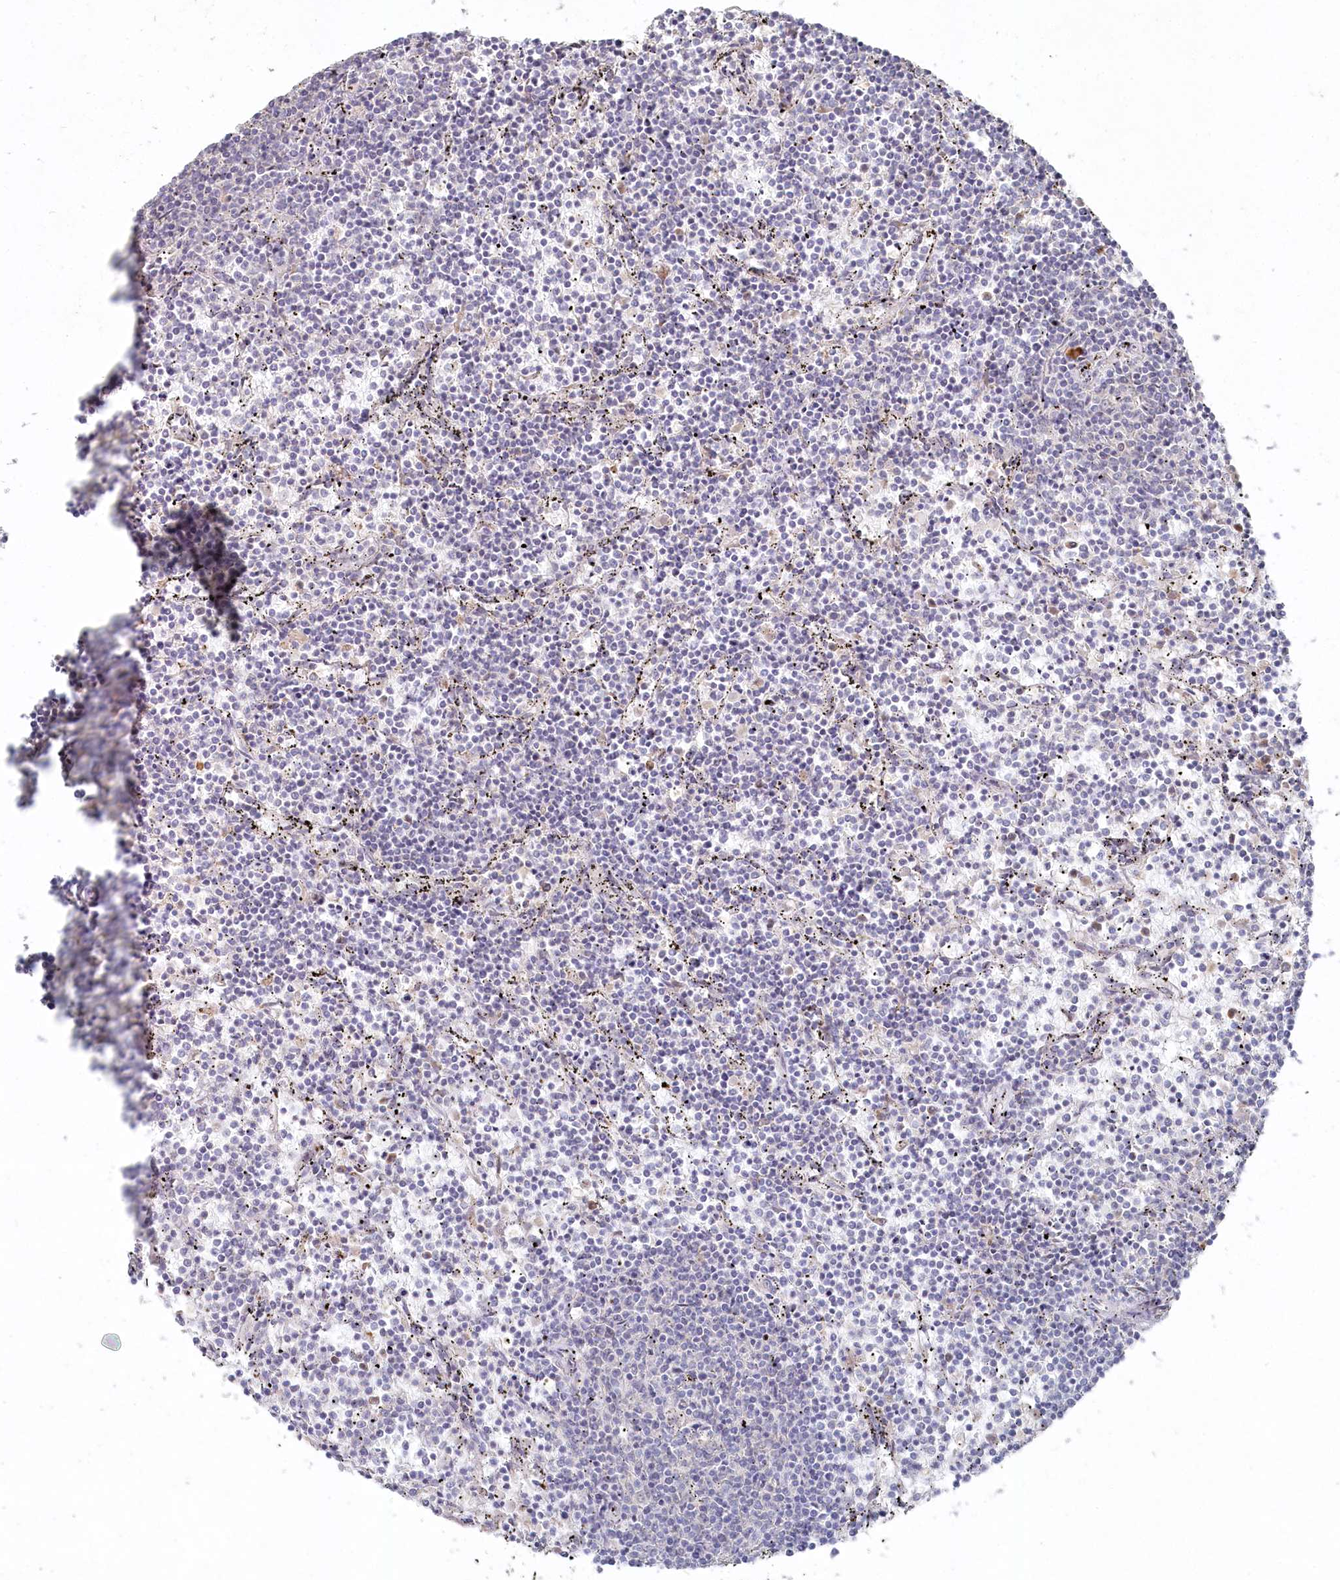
{"staining": {"intensity": "negative", "quantity": "none", "location": "none"}, "tissue": "lymphoma", "cell_type": "Tumor cells", "image_type": "cancer", "snomed": [{"axis": "morphology", "description": "Malignant lymphoma, non-Hodgkin's type, Low grade"}, {"axis": "topography", "description": "Spleen"}], "caption": "A high-resolution micrograph shows immunohistochemistry staining of lymphoma, which demonstrates no significant positivity in tumor cells. Brightfield microscopy of immunohistochemistry stained with DAB (3,3'-diaminobenzidine) (brown) and hematoxylin (blue), captured at high magnification.", "gene": "TGFBRAP1", "patient": {"sex": "female", "age": 50}}